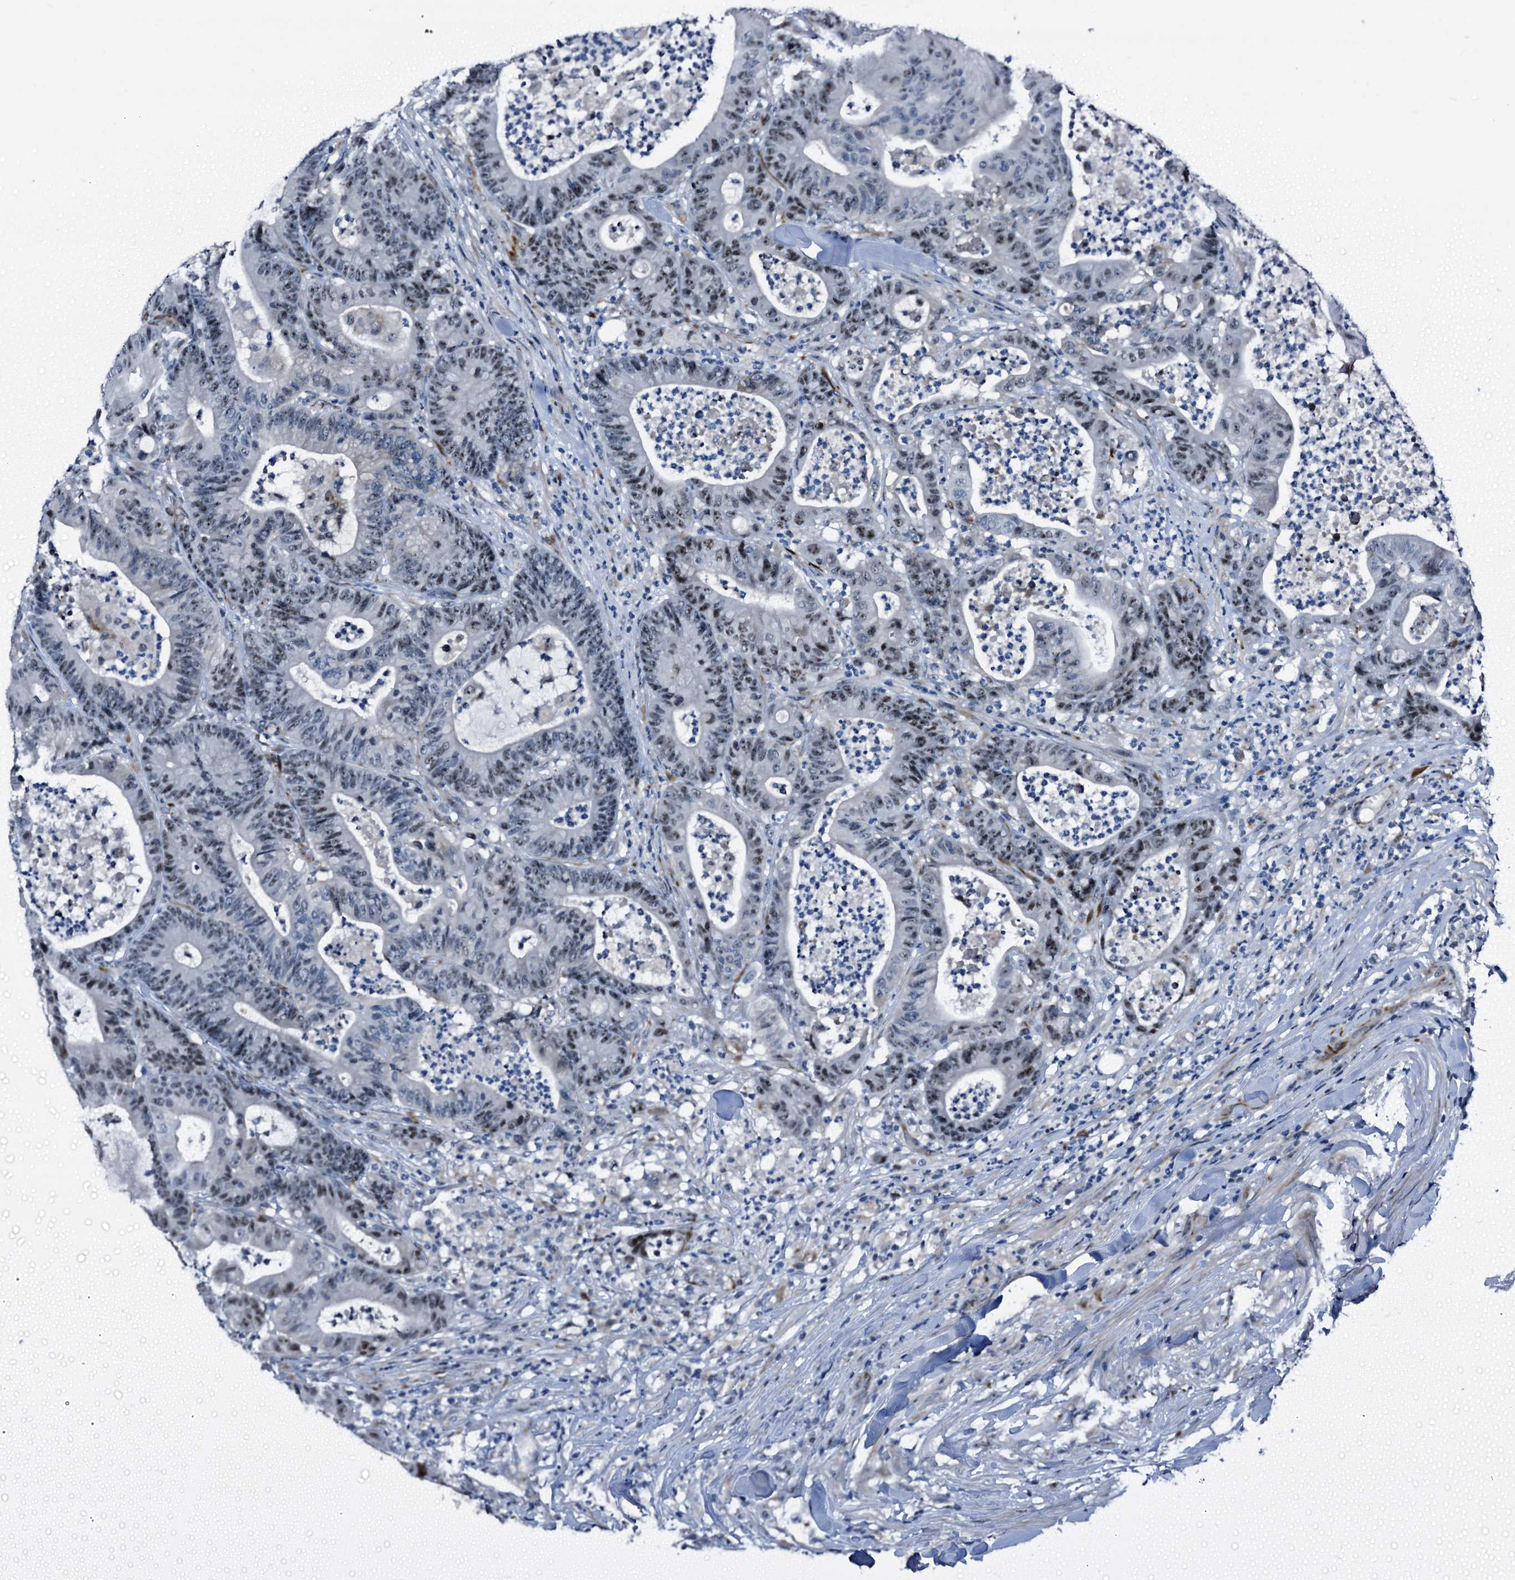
{"staining": {"intensity": "moderate", "quantity": ">75%", "location": "nuclear"}, "tissue": "colorectal cancer", "cell_type": "Tumor cells", "image_type": "cancer", "snomed": [{"axis": "morphology", "description": "Adenocarcinoma, NOS"}, {"axis": "topography", "description": "Colon"}], "caption": "This photomicrograph reveals IHC staining of human adenocarcinoma (colorectal), with medium moderate nuclear expression in approximately >75% of tumor cells.", "gene": "EMG1", "patient": {"sex": "female", "age": 84}}